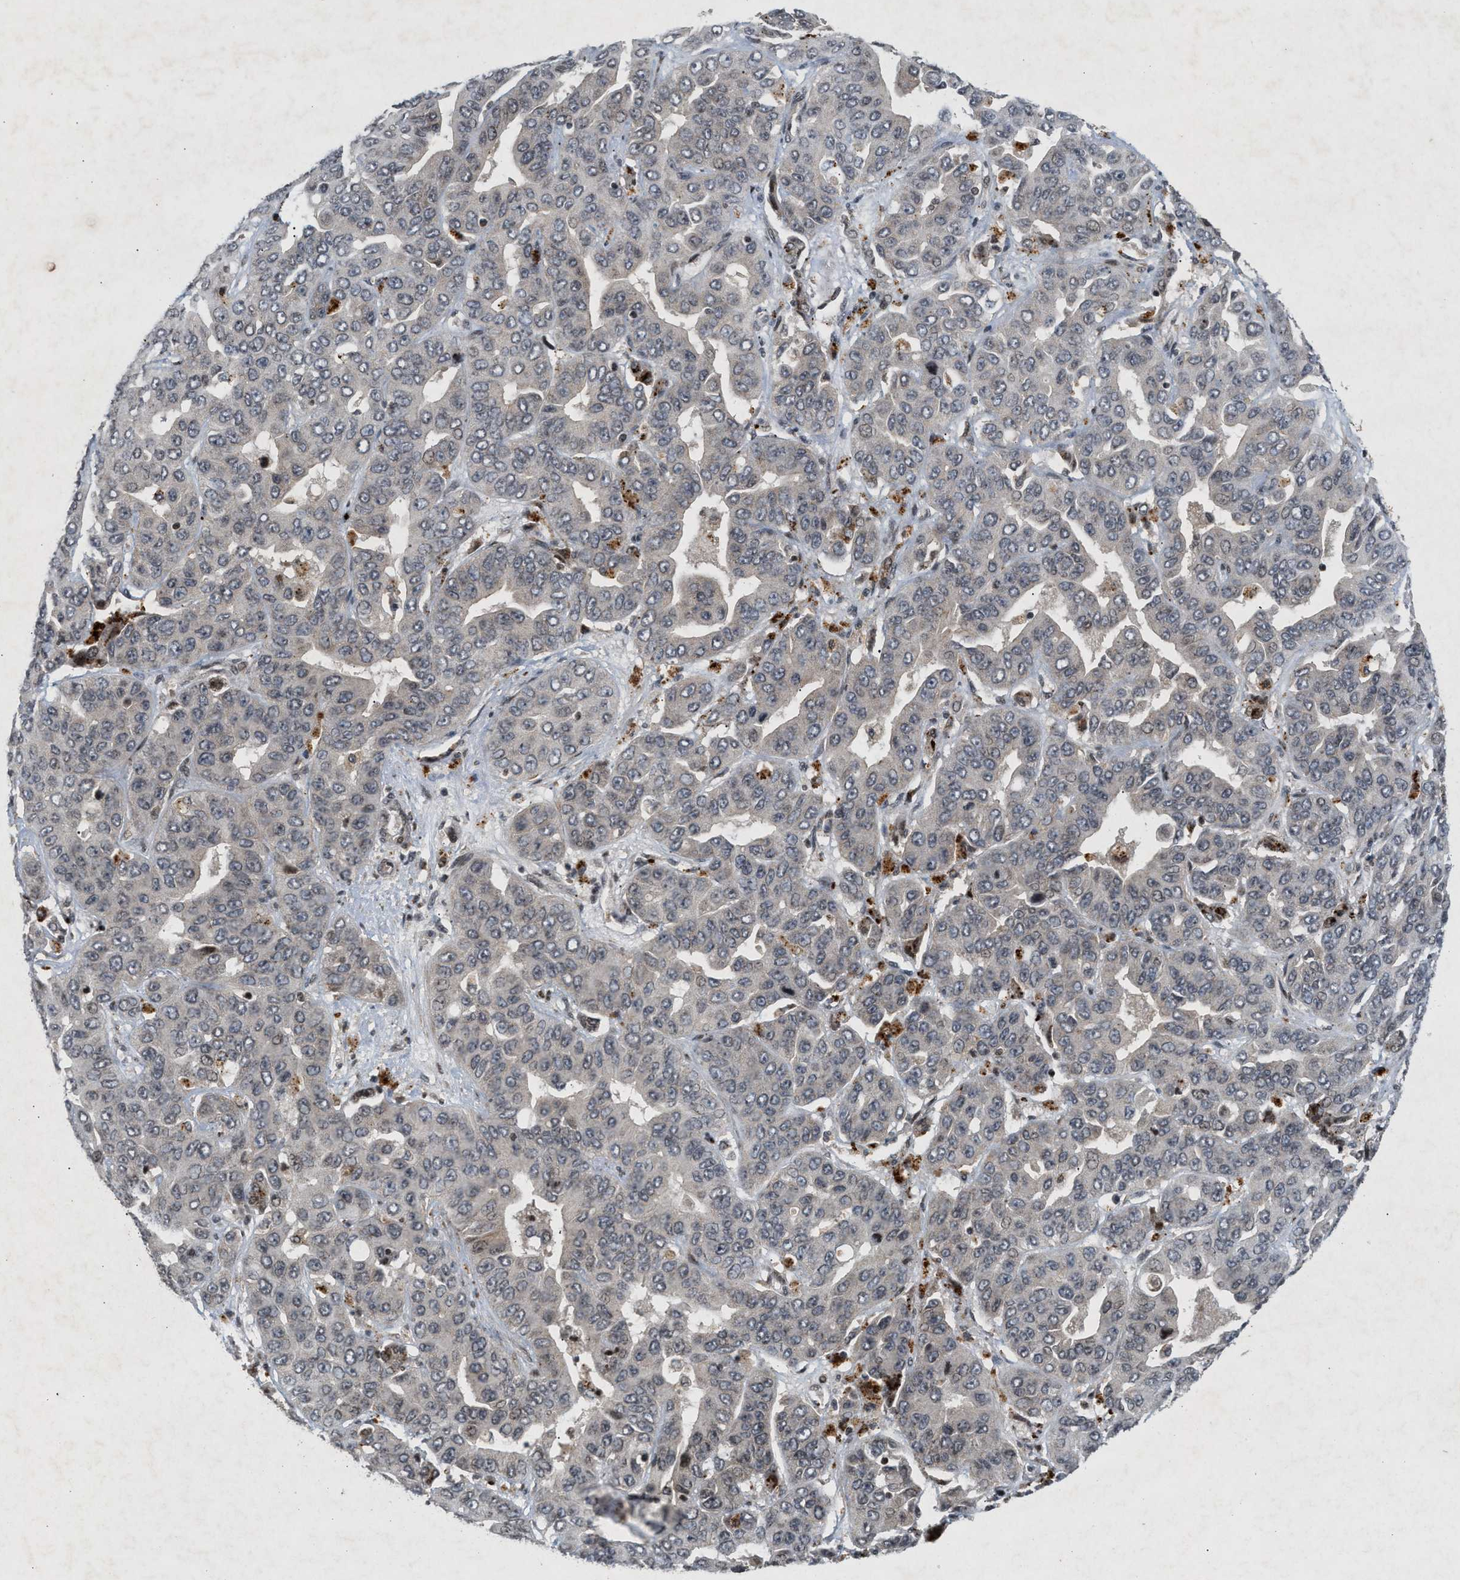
{"staining": {"intensity": "negative", "quantity": "none", "location": "none"}, "tissue": "liver cancer", "cell_type": "Tumor cells", "image_type": "cancer", "snomed": [{"axis": "morphology", "description": "Cholangiocarcinoma"}, {"axis": "topography", "description": "Liver"}], "caption": "Immunohistochemistry (IHC) image of neoplastic tissue: liver cancer (cholangiocarcinoma) stained with DAB reveals no significant protein staining in tumor cells. (DAB immunohistochemistry (IHC), high magnification).", "gene": "ZPR1", "patient": {"sex": "female", "age": 52}}